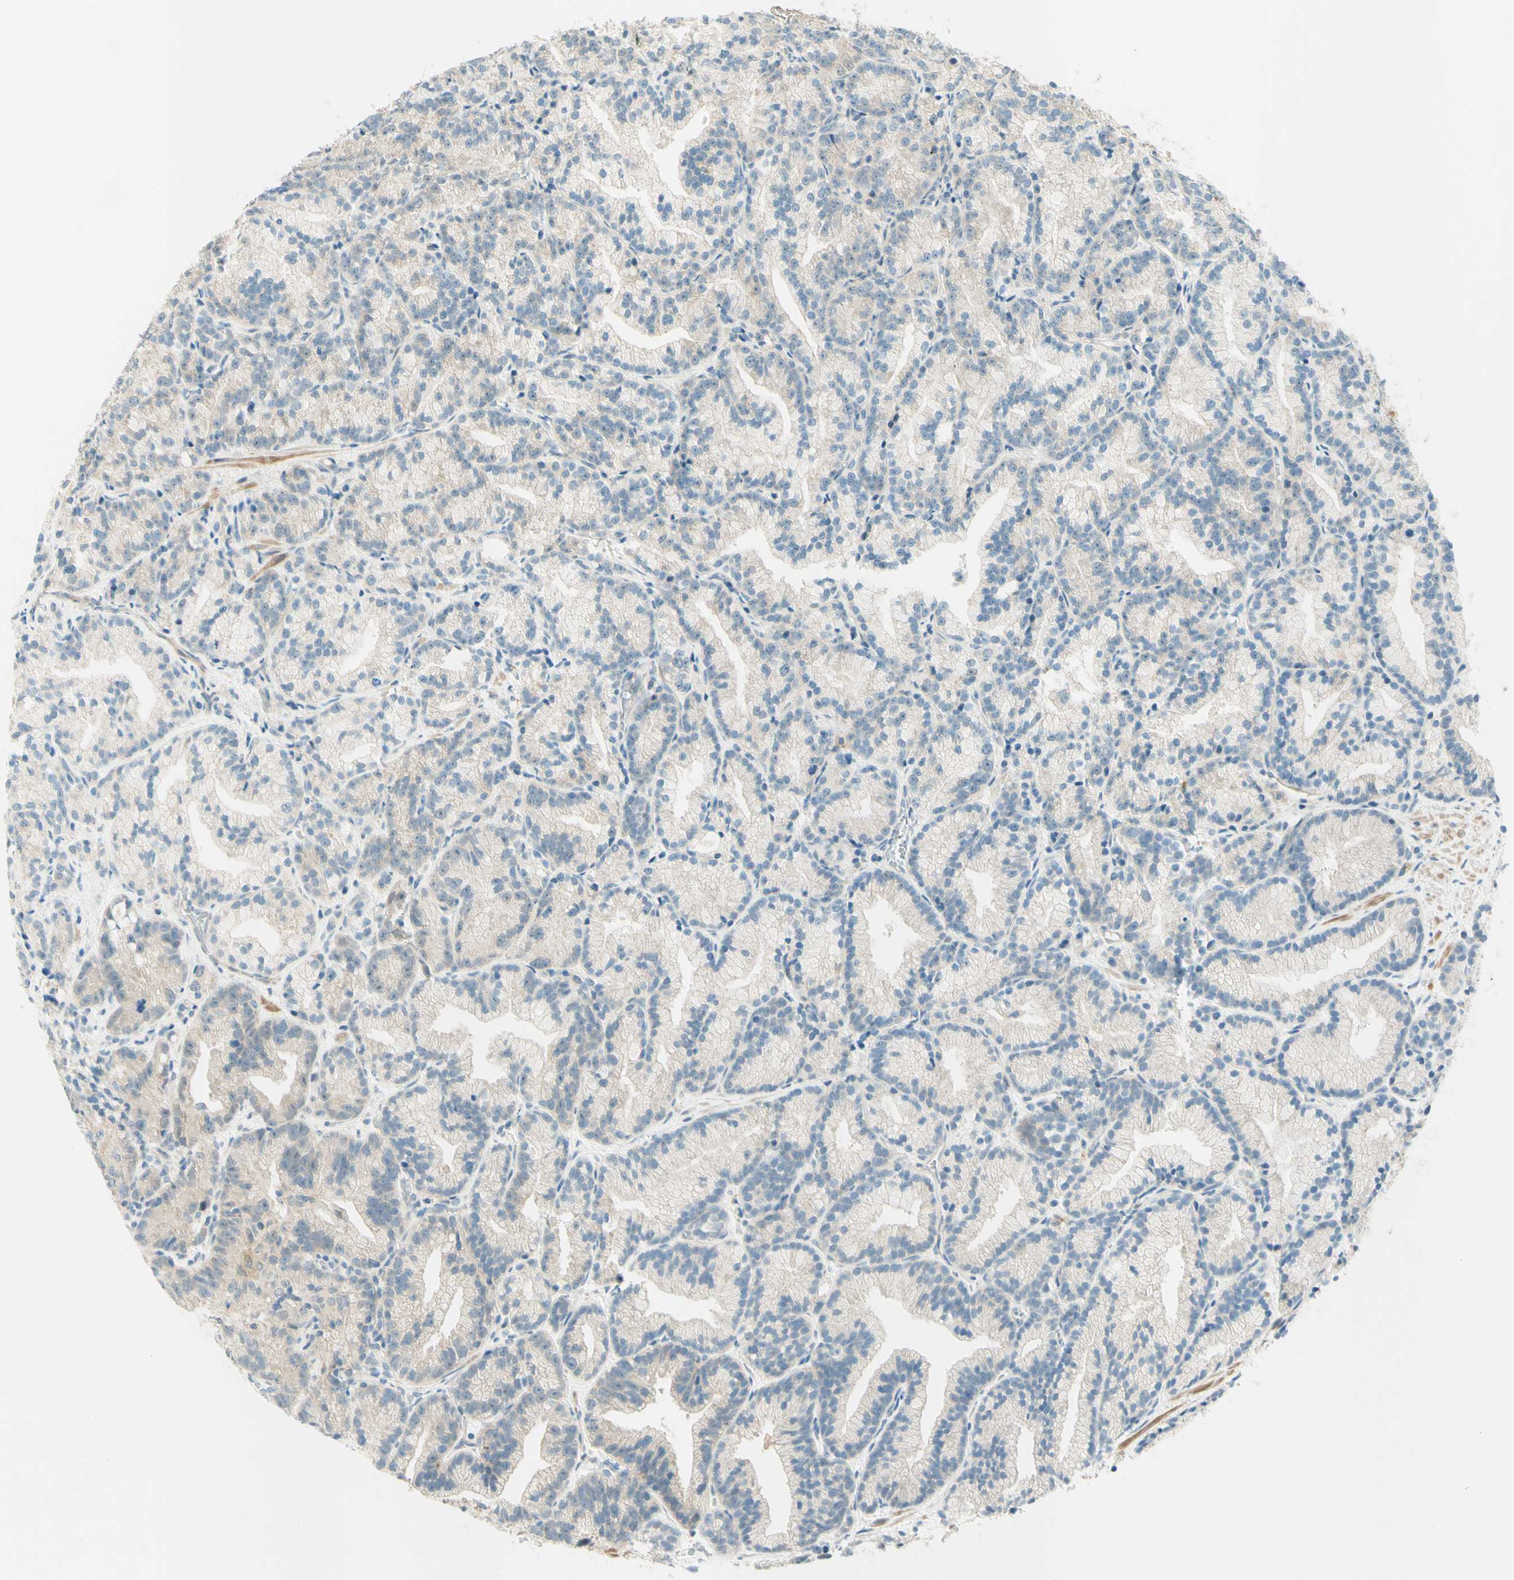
{"staining": {"intensity": "negative", "quantity": "none", "location": "none"}, "tissue": "prostate cancer", "cell_type": "Tumor cells", "image_type": "cancer", "snomed": [{"axis": "morphology", "description": "Adenocarcinoma, Low grade"}, {"axis": "topography", "description": "Prostate"}], "caption": "DAB immunohistochemical staining of prostate adenocarcinoma (low-grade) reveals no significant staining in tumor cells. (DAB (3,3'-diaminobenzidine) IHC visualized using brightfield microscopy, high magnification).", "gene": "PROM1", "patient": {"sex": "male", "age": 89}}